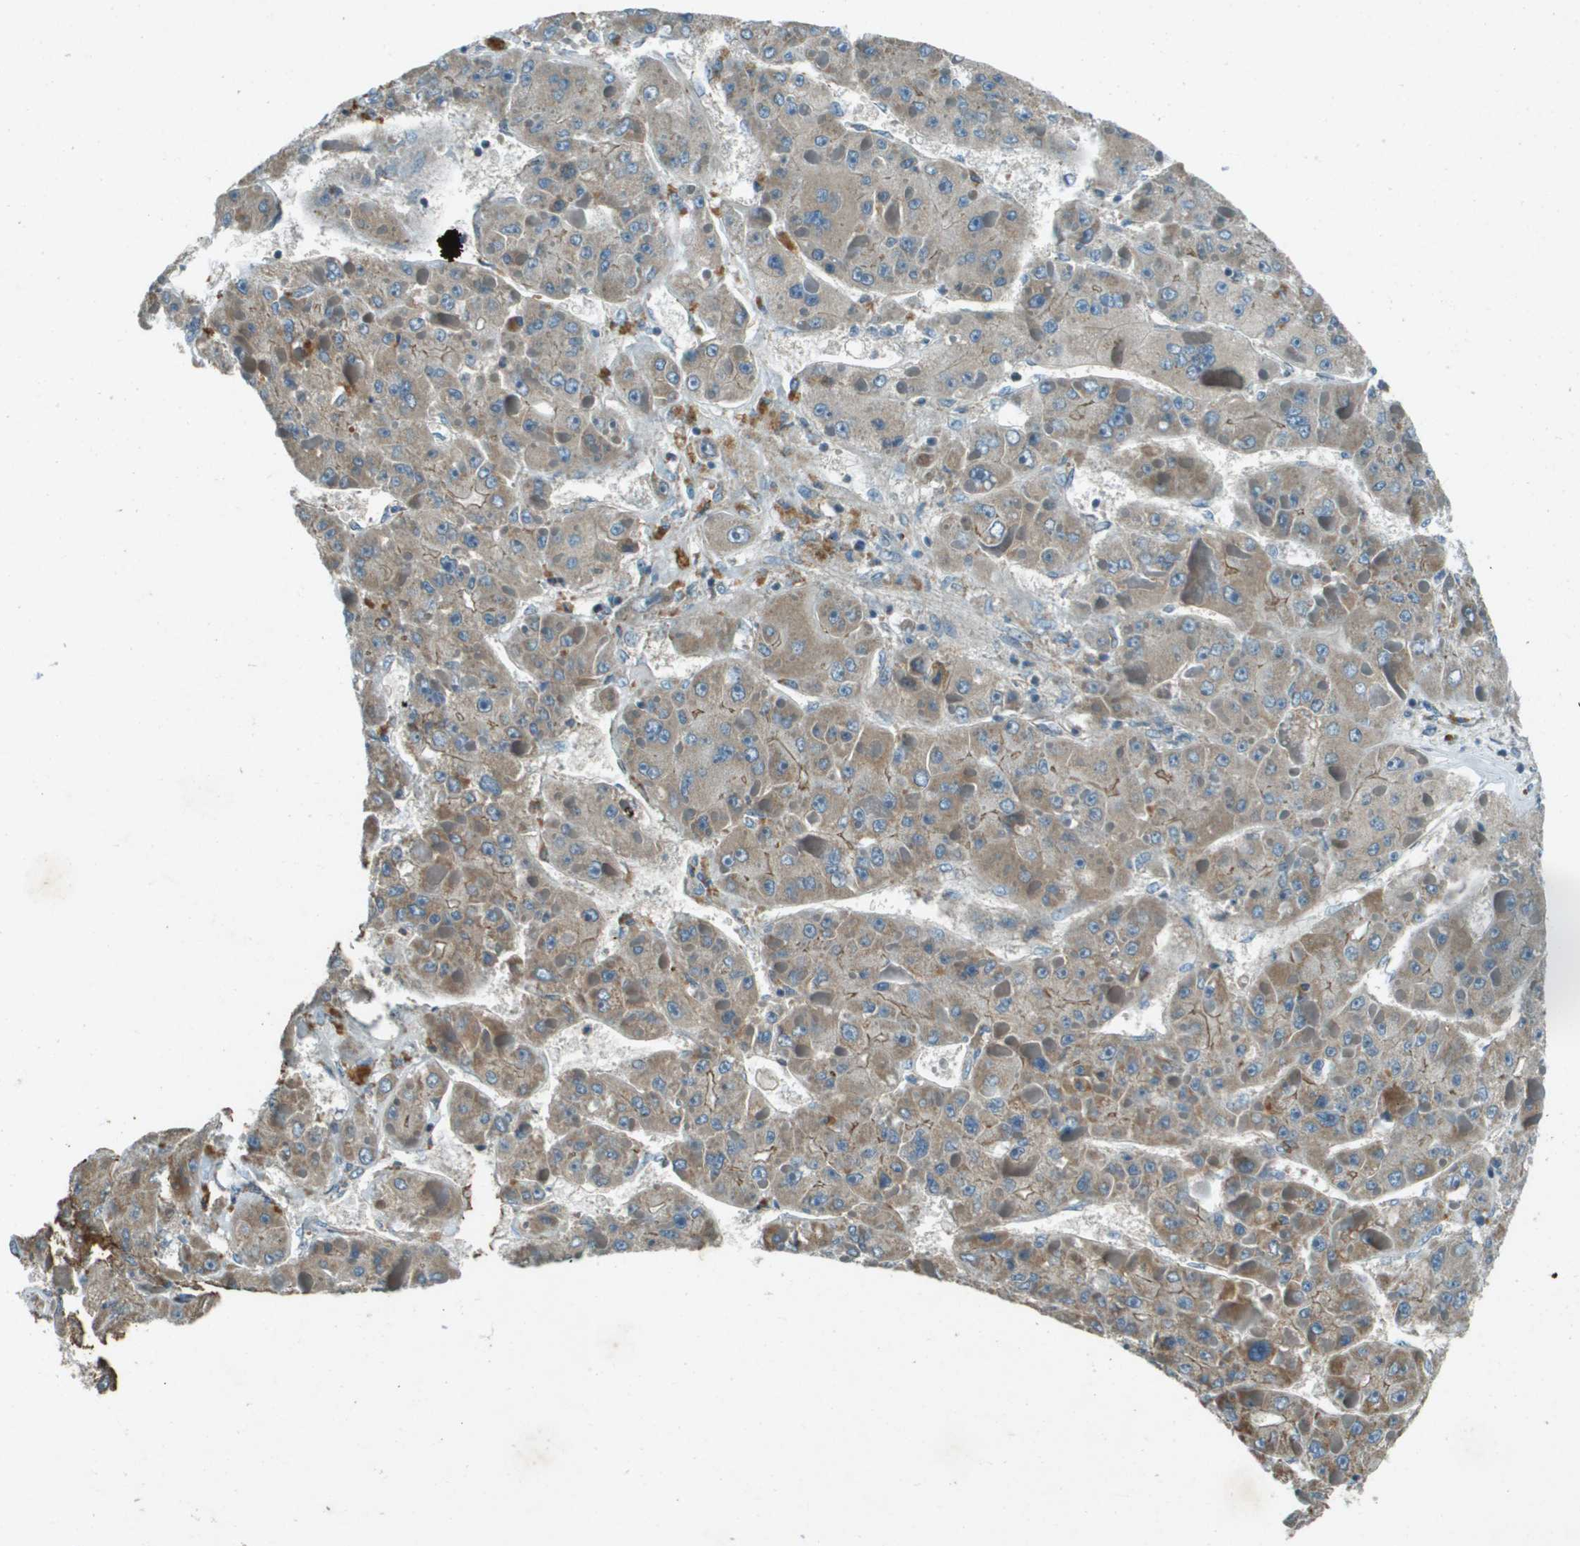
{"staining": {"intensity": "weak", "quantity": ">75%", "location": "cytoplasmic/membranous"}, "tissue": "liver cancer", "cell_type": "Tumor cells", "image_type": "cancer", "snomed": [{"axis": "morphology", "description": "Carcinoma, Hepatocellular, NOS"}, {"axis": "topography", "description": "Liver"}], "caption": "Protein analysis of hepatocellular carcinoma (liver) tissue shows weak cytoplasmic/membranous positivity in approximately >75% of tumor cells.", "gene": "MIGA1", "patient": {"sex": "female", "age": 73}}